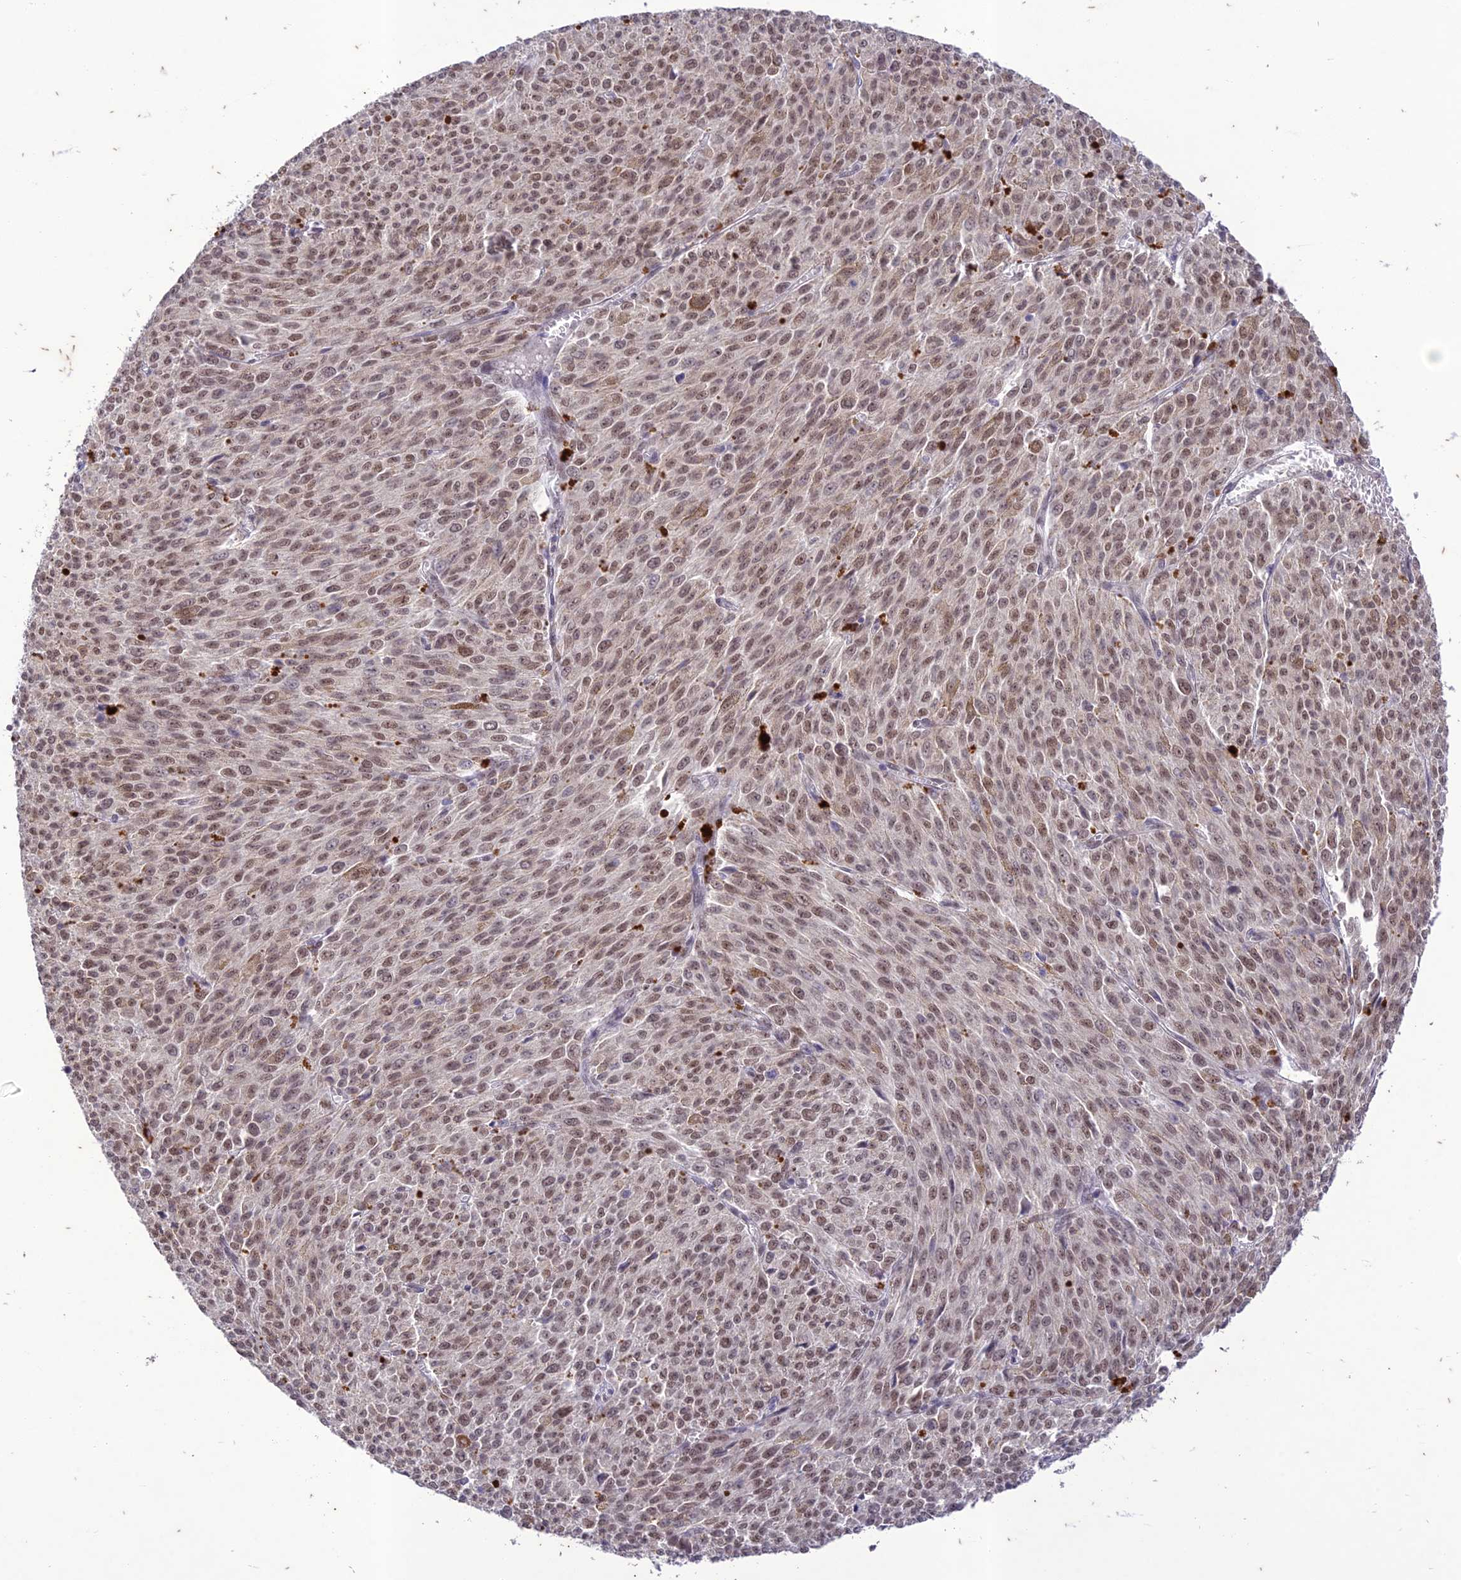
{"staining": {"intensity": "moderate", "quantity": ">75%", "location": "nuclear"}, "tissue": "melanoma", "cell_type": "Tumor cells", "image_type": "cancer", "snomed": [{"axis": "morphology", "description": "Malignant melanoma, NOS"}, {"axis": "topography", "description": "Skin"}], "caption": "Brown immunohistochemical staining in malignant melanoma shows moderate nuclear positivity in approximately >75% of tumor cells.", "gene": "POP4", "patient": {"sex": "female", "age": 52}}